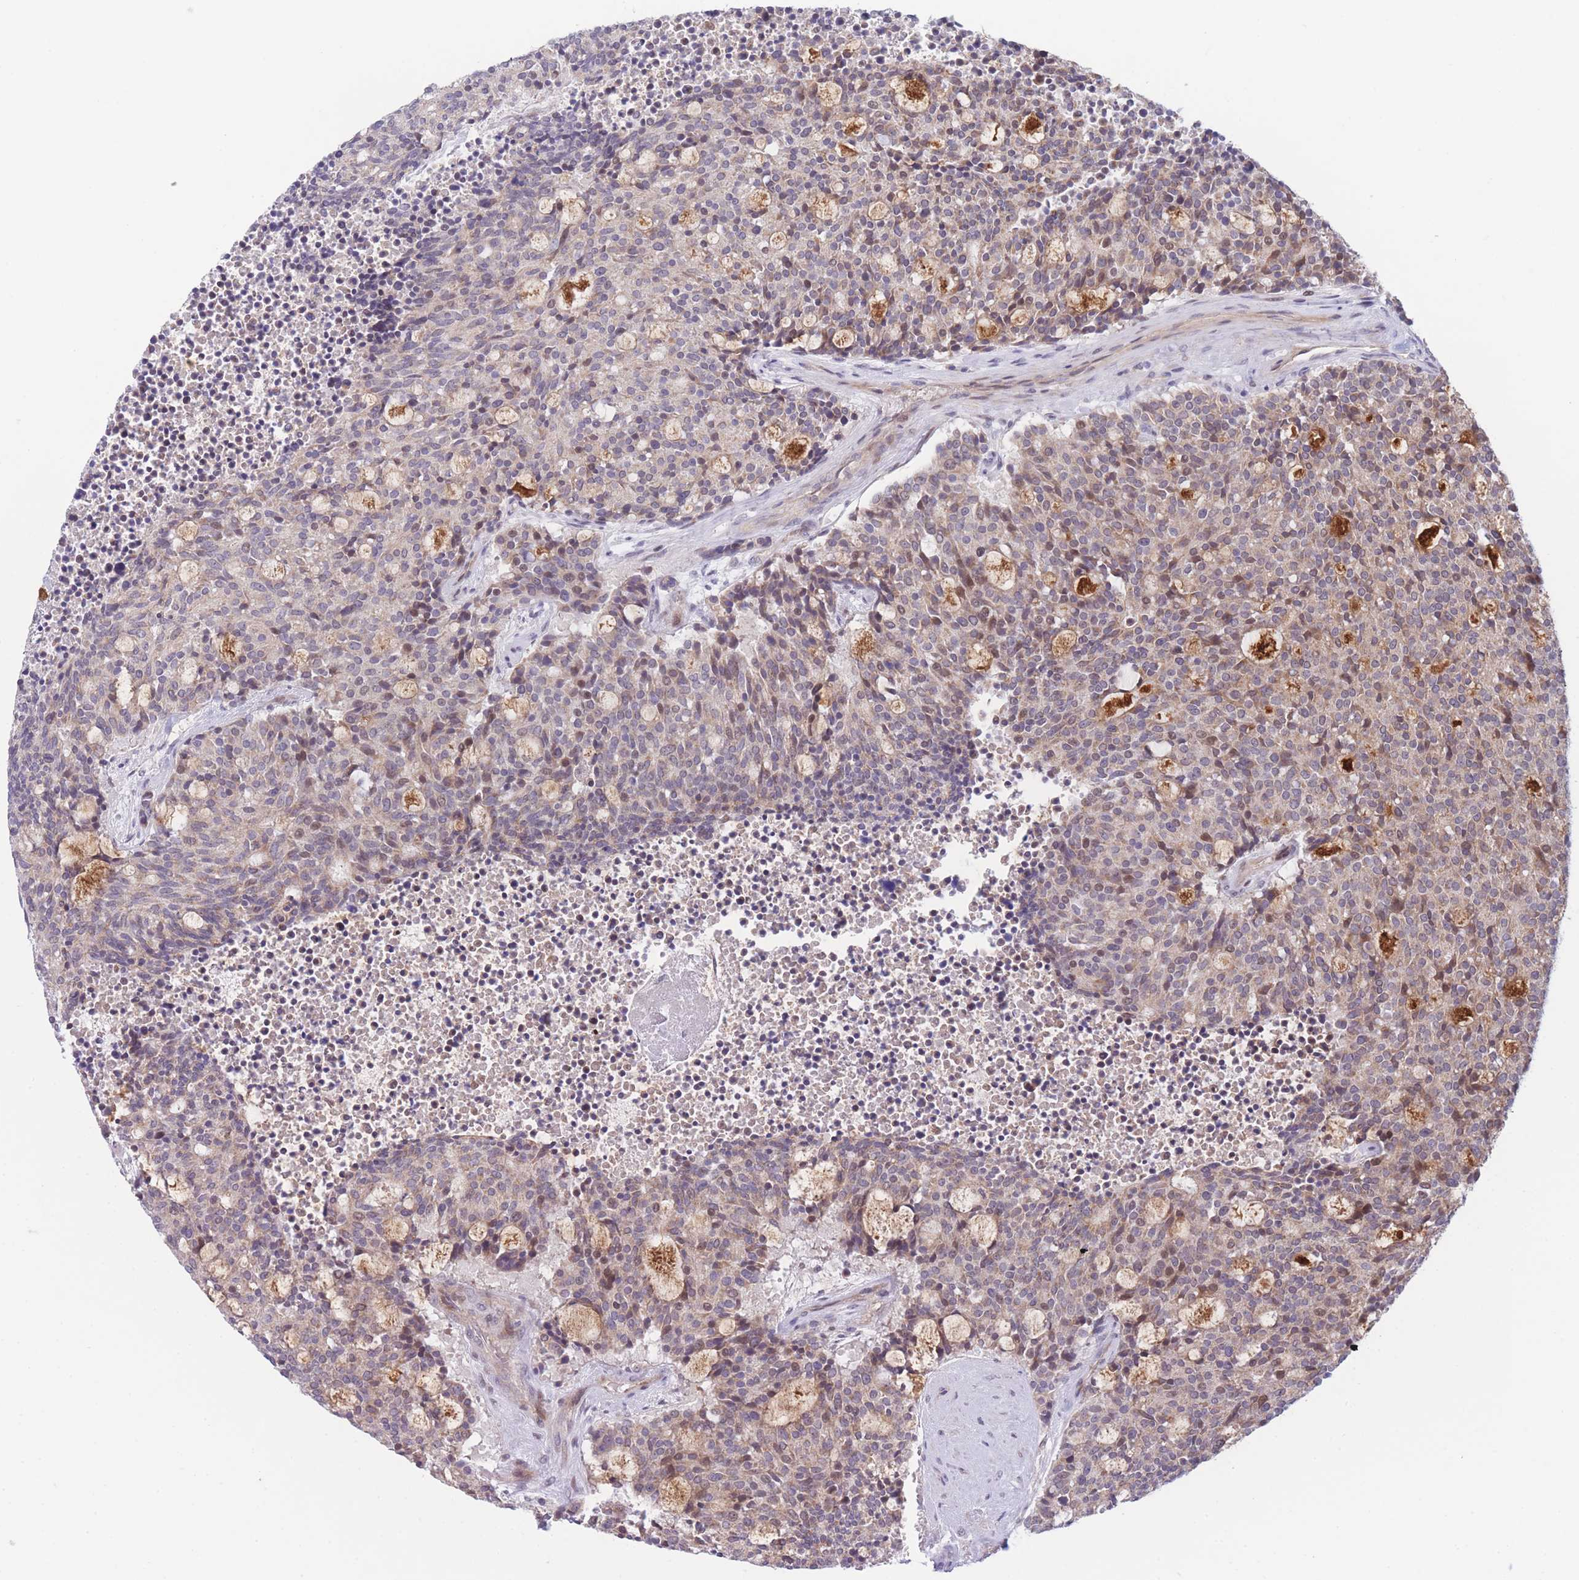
{"staining": {"intensity": "moderate", "quantity": "<25%", "location": "nuclear"}, "tissue": "carcinoid", "cell_type": "Tumor cells", "image_type": "cancer", "snomed": [{"axis": "morphology", "description": "Carcinoid, malignant, NOS"}, {"axis": "topography", "description": "Pancreas"}], "caption": "Brown immunohistochemical staining in human carcinoid exhibits moderate nuclear expression in about <25% of tumor cells. (brown staining indicates protein expression, while blue staining denotes nuclei).", "gene": "CDC25B", "patient": {"sex": "female", "age": 54}}